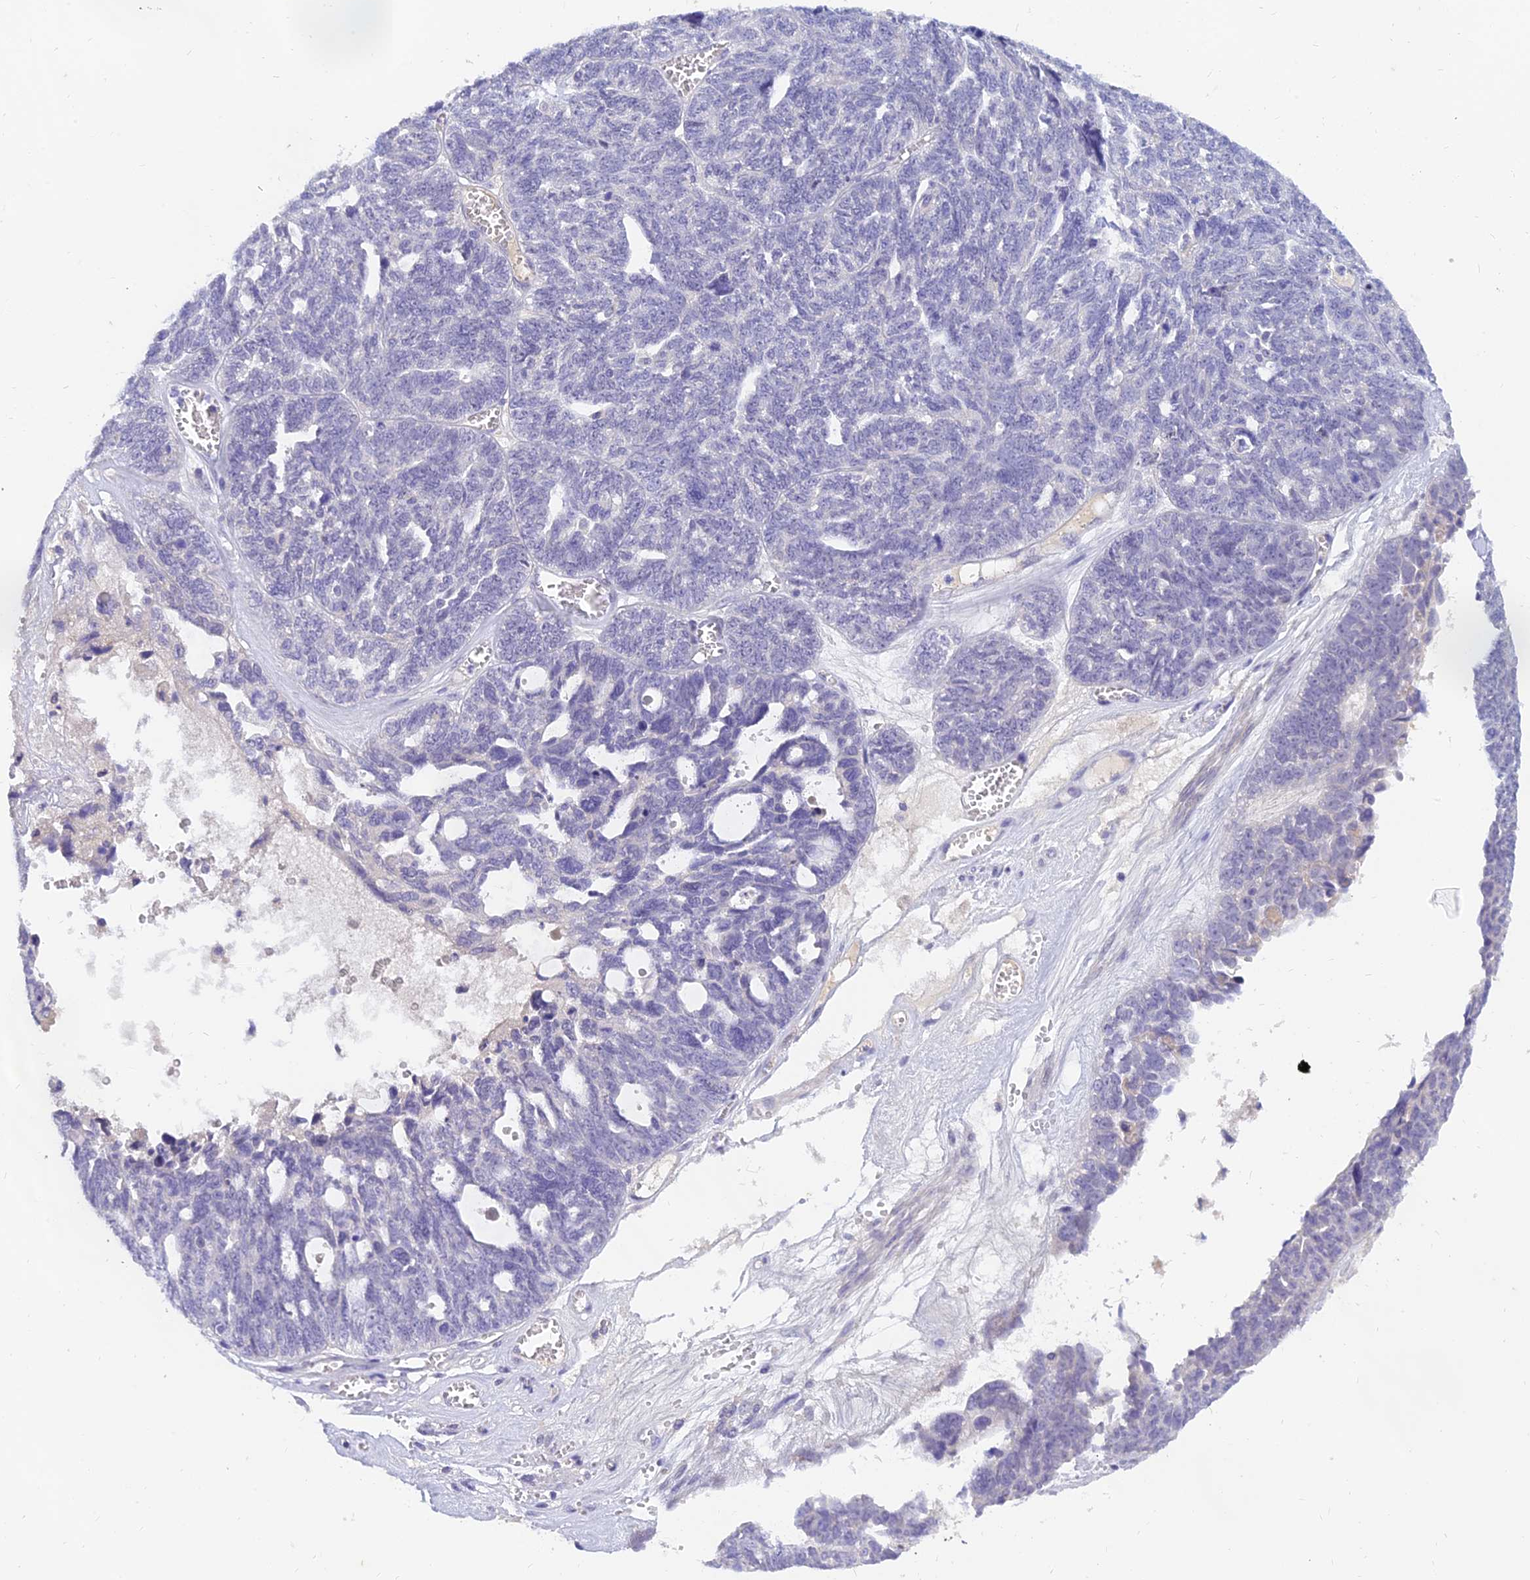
{"staining": {"intensity": "negative", "quantity": "none", "location": "none"}, "tissue": "ovarian cancer", "cell_type": "Tumor cells", "image_type": "cancer", "snomed": [{"axis": "morphology", "description": "Cystadenocarcinoma, serous, NOS"}, {"axis": "topography", "description": "Ovary"}], "caption": "Immunohistochemical staining of ovarian serous cystadenocarcinoma reveals no significant positivity in tumor cells.", "gene": "TMEM161B", "patient": {"sex": "female", "age": 79}}